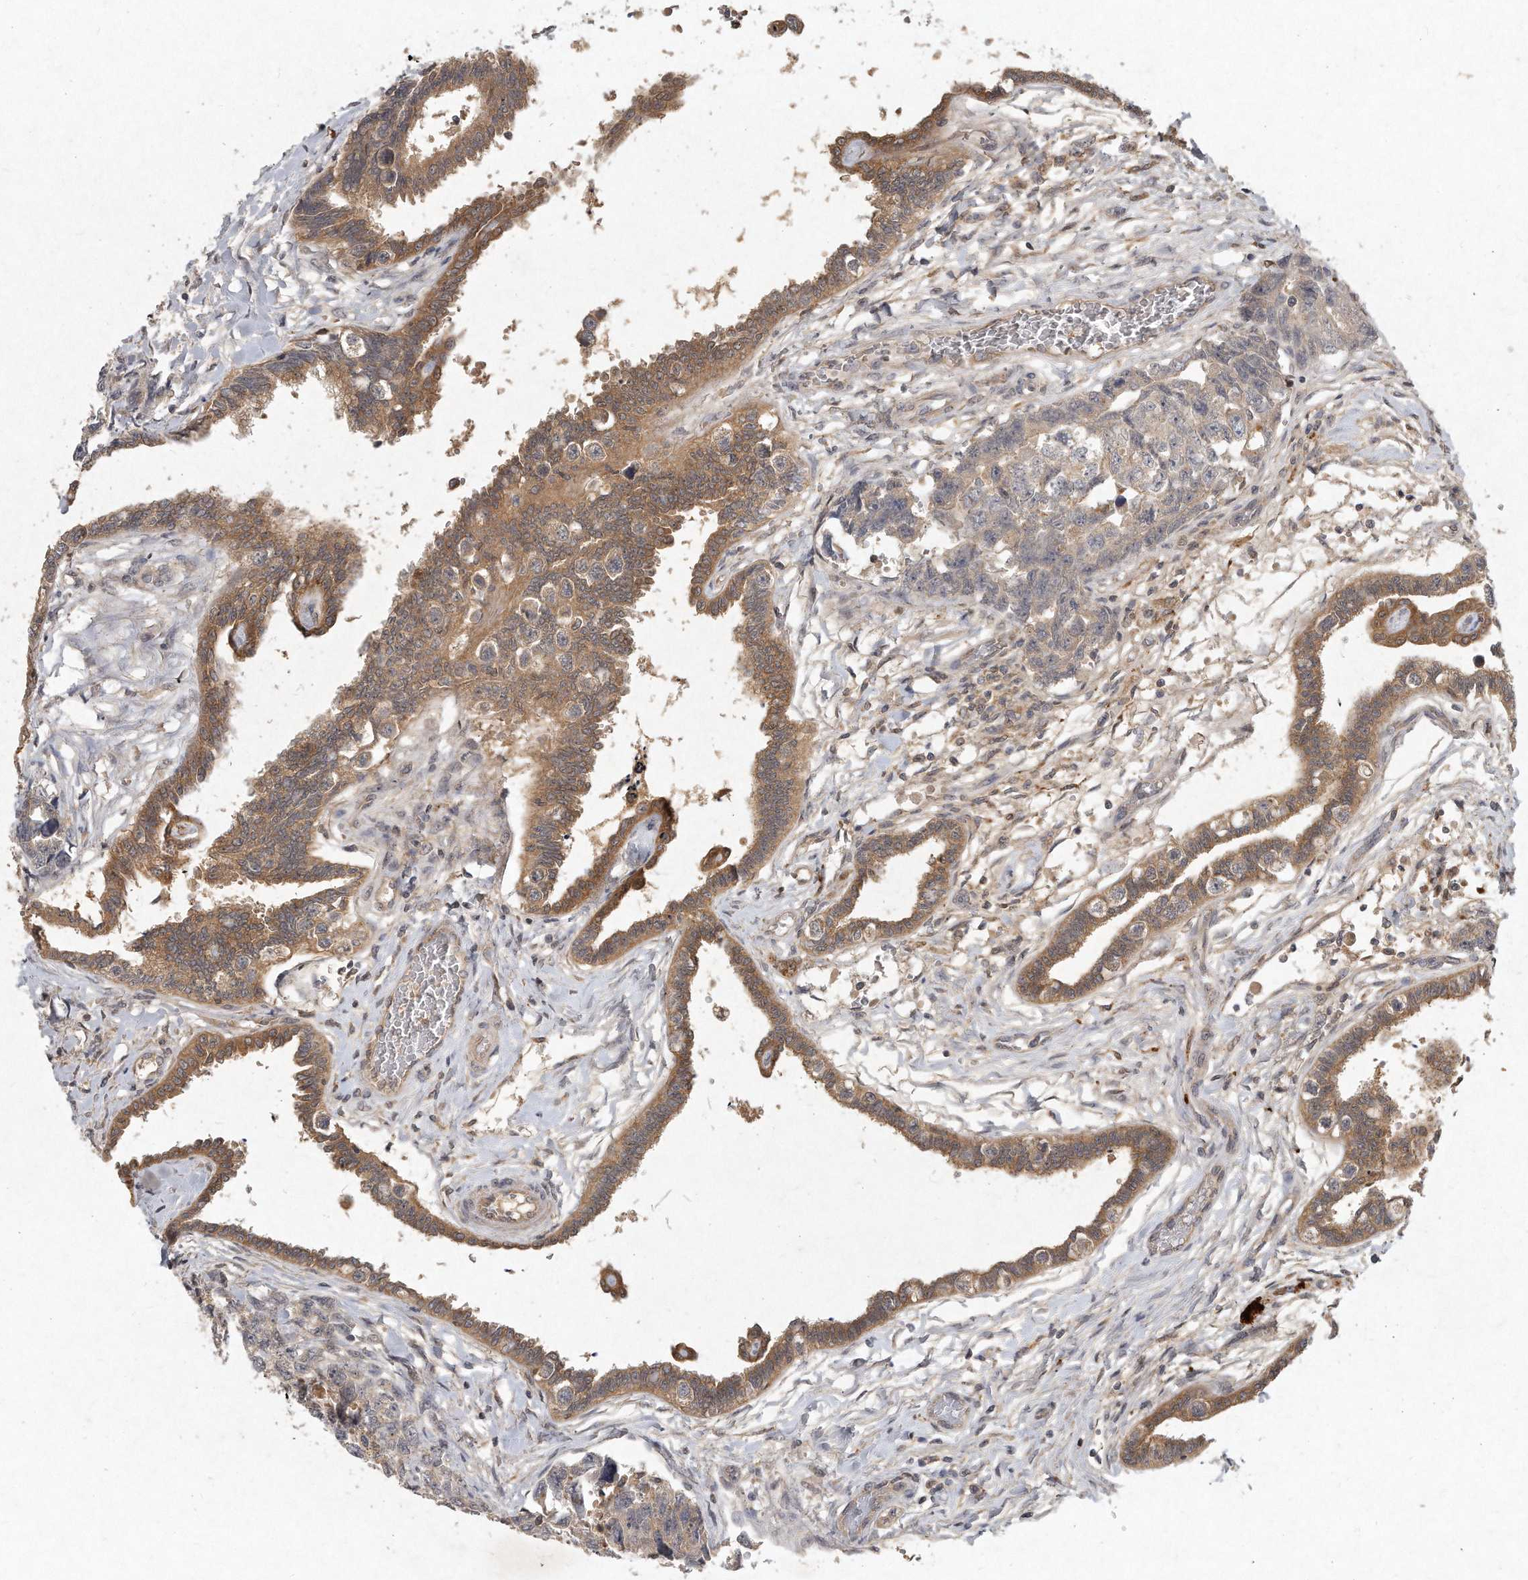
{"staining": {"intensity": "moderate", "quantity": ">75%", "location": "cytoplasmic/membranous"}, "tissue": "testis cancer", "cell_type": "Tumor cells", "image_type": "cancer", "snomed": [{"axis": "morphology", "description": "Carcinoma, Embryonal, NOS"}, {"axis": "topography", "description": "Testis"}], "caption": "Immunohistochemistry (IHC) of testis embryonal carcinoma reveals medium levels of moderate cytoplasmic/membranous expression in approximately >75% of tumor cells. The staining was performed using DAB, with brown indicating positive protein expression. Nuclei are stained blue with hematoxylin.", "gene": "LGALS8", "patient": {"sex": "male", "age": 31}}